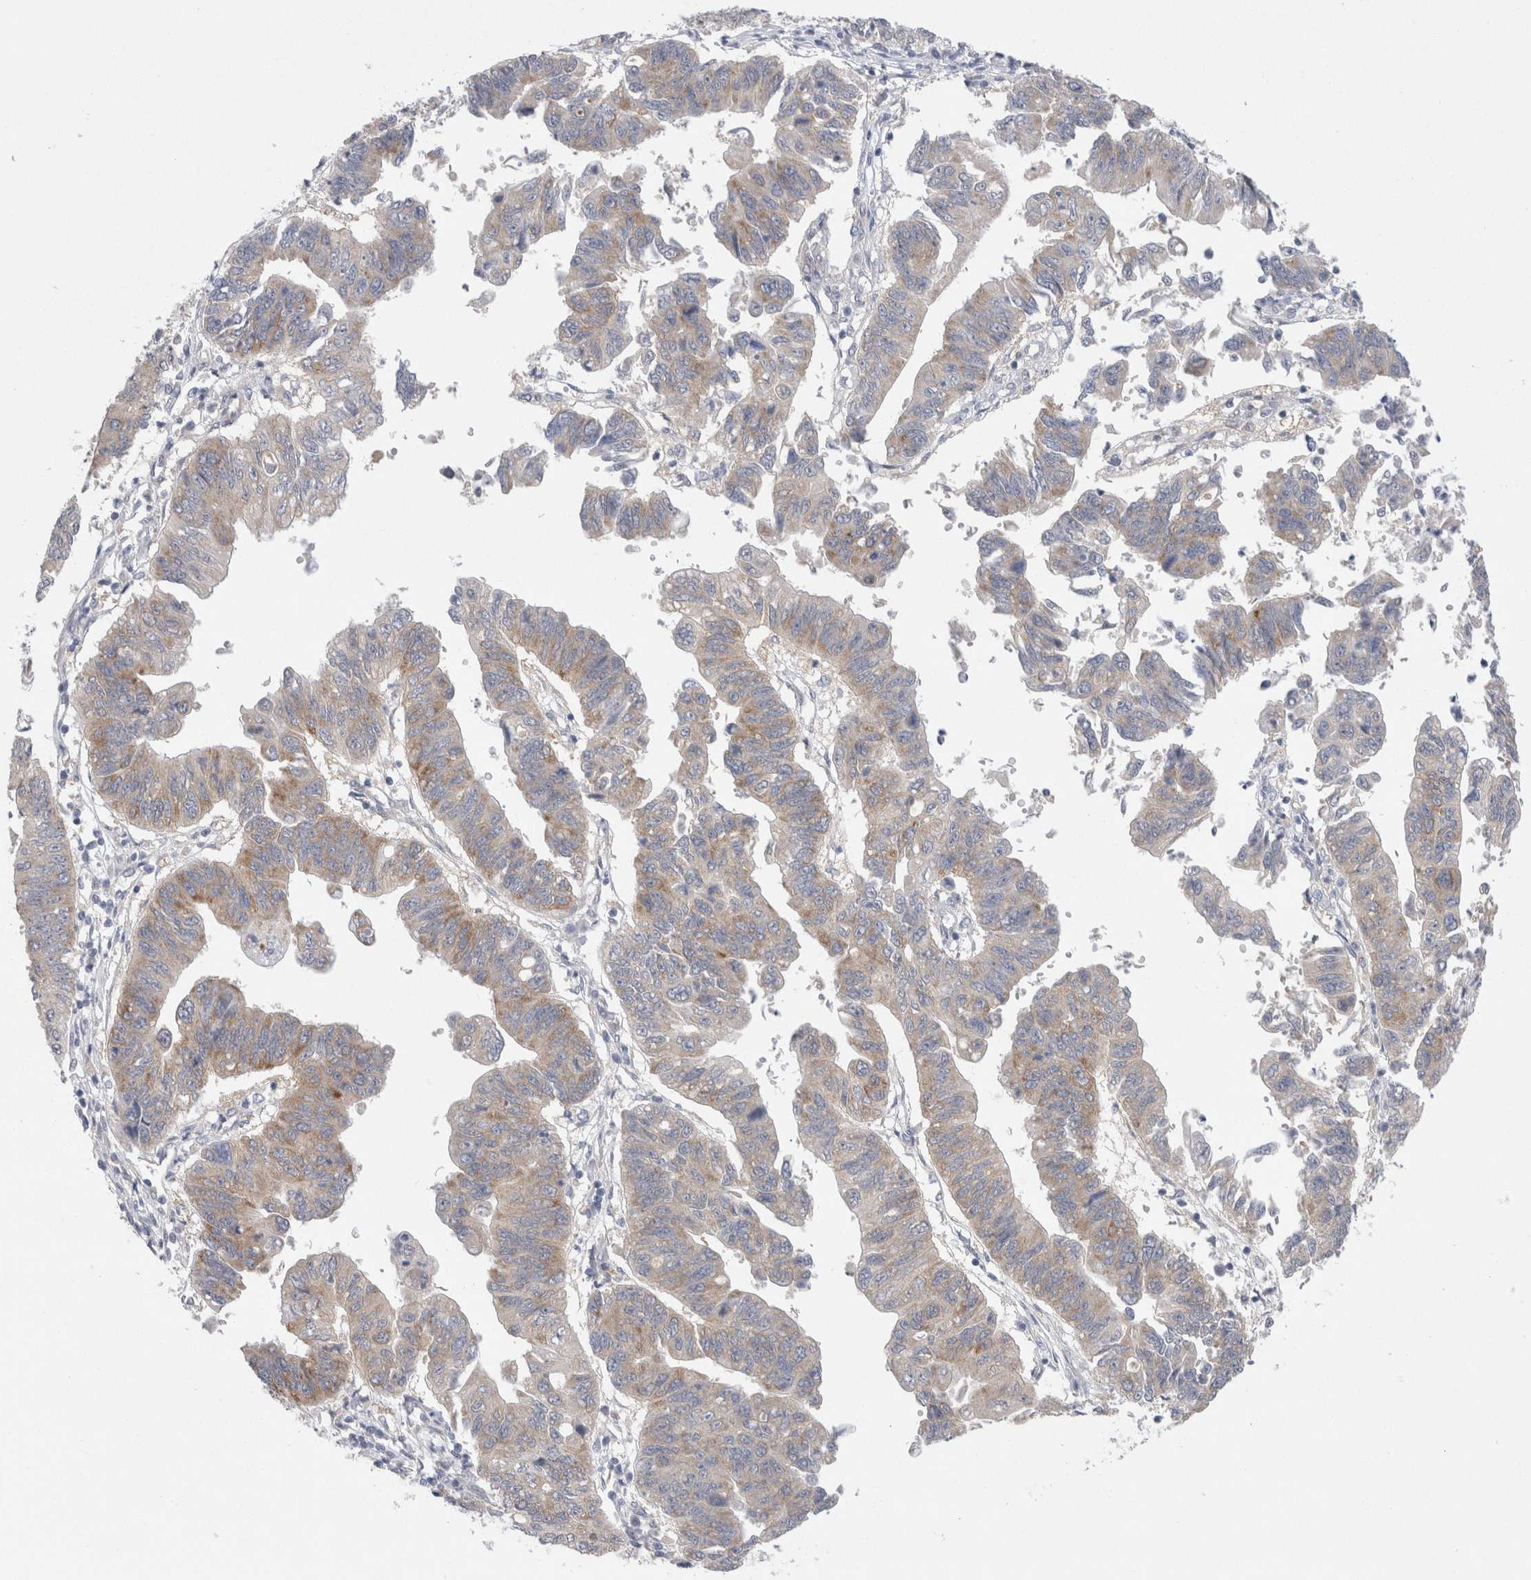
{"staining": {"intensity": "weak", "quantity": "25%-75%", "location": "cytoplasmic/membranous"}, "tissue": "stomach cancer", "cell_type": "Tumor cells", "image_type": "cancer", "snomed": [{"axis": "morphology", "description": "Adenocarcinoma, NOS"}, {"axis": "topography", "description": "Stomach"}], "caption": "Human stomach cancer stained with a protein marker displays weak staining in tumor cells.", "gene": "WIPF2", "patient": {"sex": "male", "age": 59}}